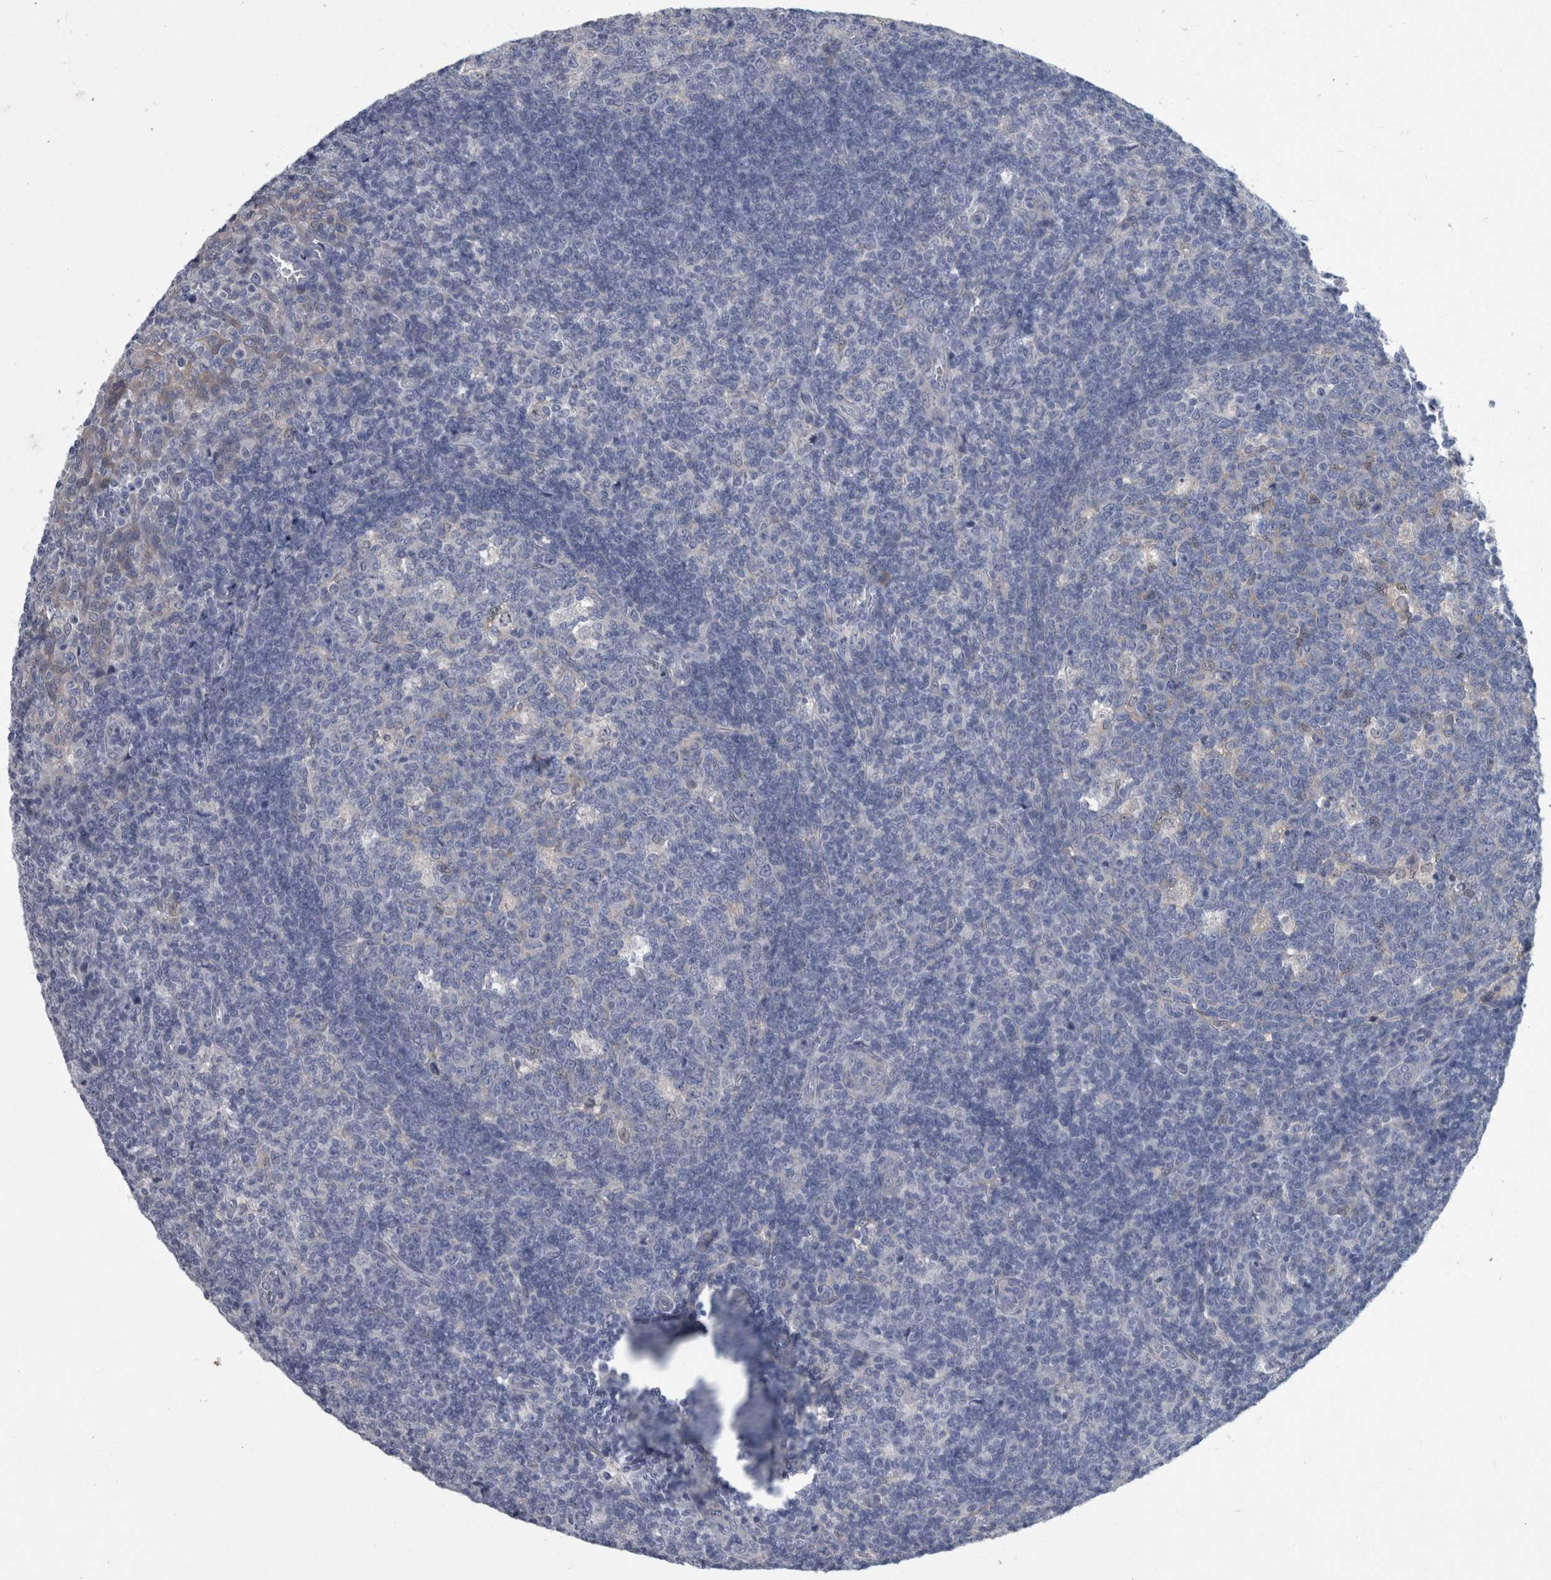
{"staining": {"intensity": "negative", "quantity": "none", "location": "none"}, "tissue": "tonsil", "cell_type": "Germinal center cells", "image_type": "normal", "snomed": [{"axis": "morphology", "description": "Normal tissue, NOS"}, {"axis": "topography", "description": "Tonsil"}], "caption": "Immunohistochemistry of unremarkable tonsil demonstrates no positivity in germinal center cells. Nuclei are stained in blue.", "gene": "FAM83H", "patient": {"sex": "female", "age": 19}}